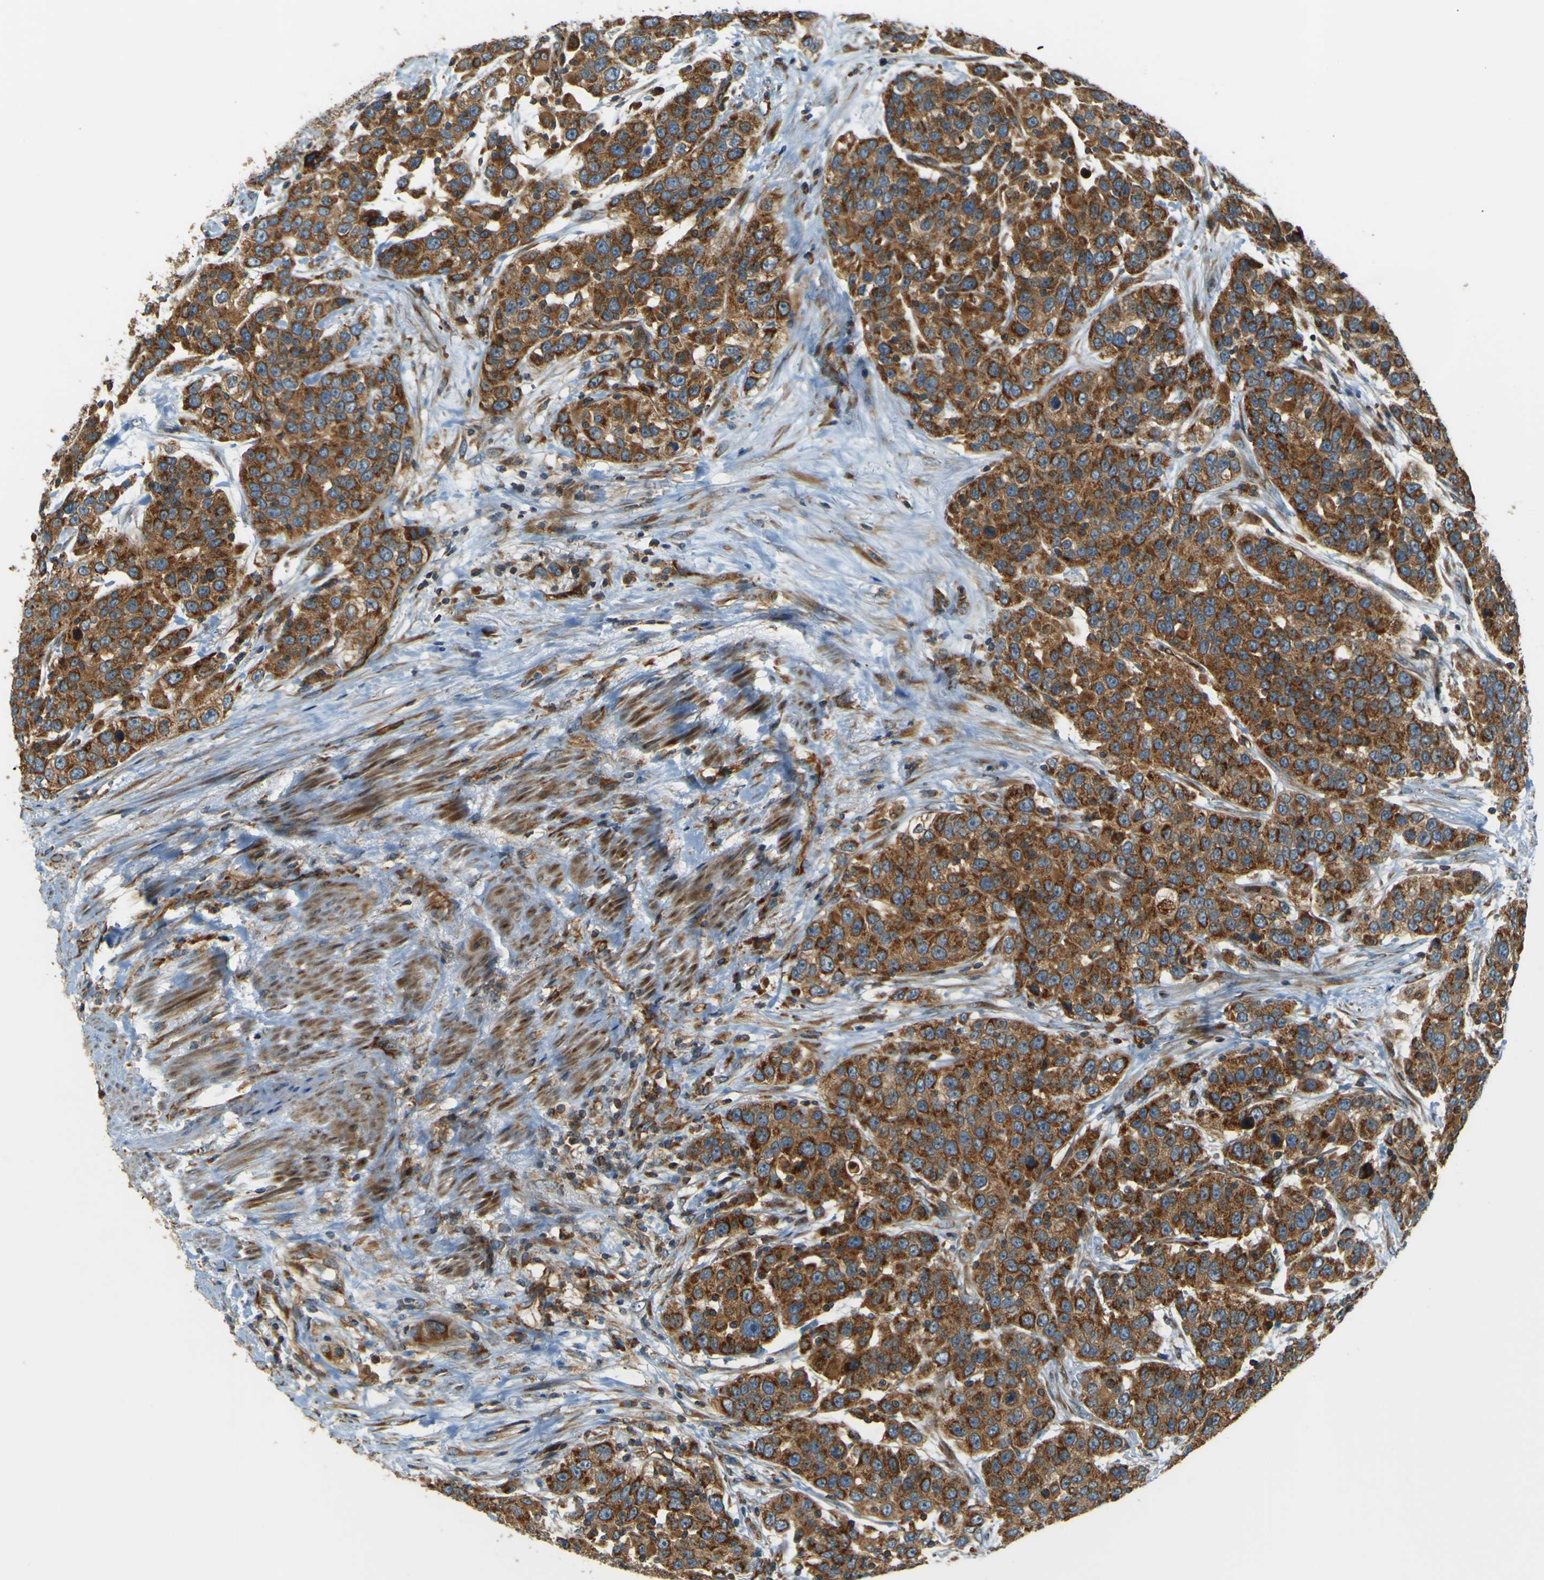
{"staining": {"intensity": "strong", "quantity": ">75%", "location": "cytoplasmic/membranous"}, "tissue": "urothelial cancer", "cell_type": "Tumor cells", "image_type": "cancer", "snomed": [{"axis": "morphology", "description": "Urothelial carcinoma, High grade"}, {"axis": "topography", "description": "Urinary bladder"}], "caption": "Protein analysis of urothelial carcinoma (high-grade) tissue displays strong cytoplasmic/membranous positivity in approximately >75% of tumor cells.", "gene": "DNAJC5", "patient": {"sex": "female", "age": 80}}